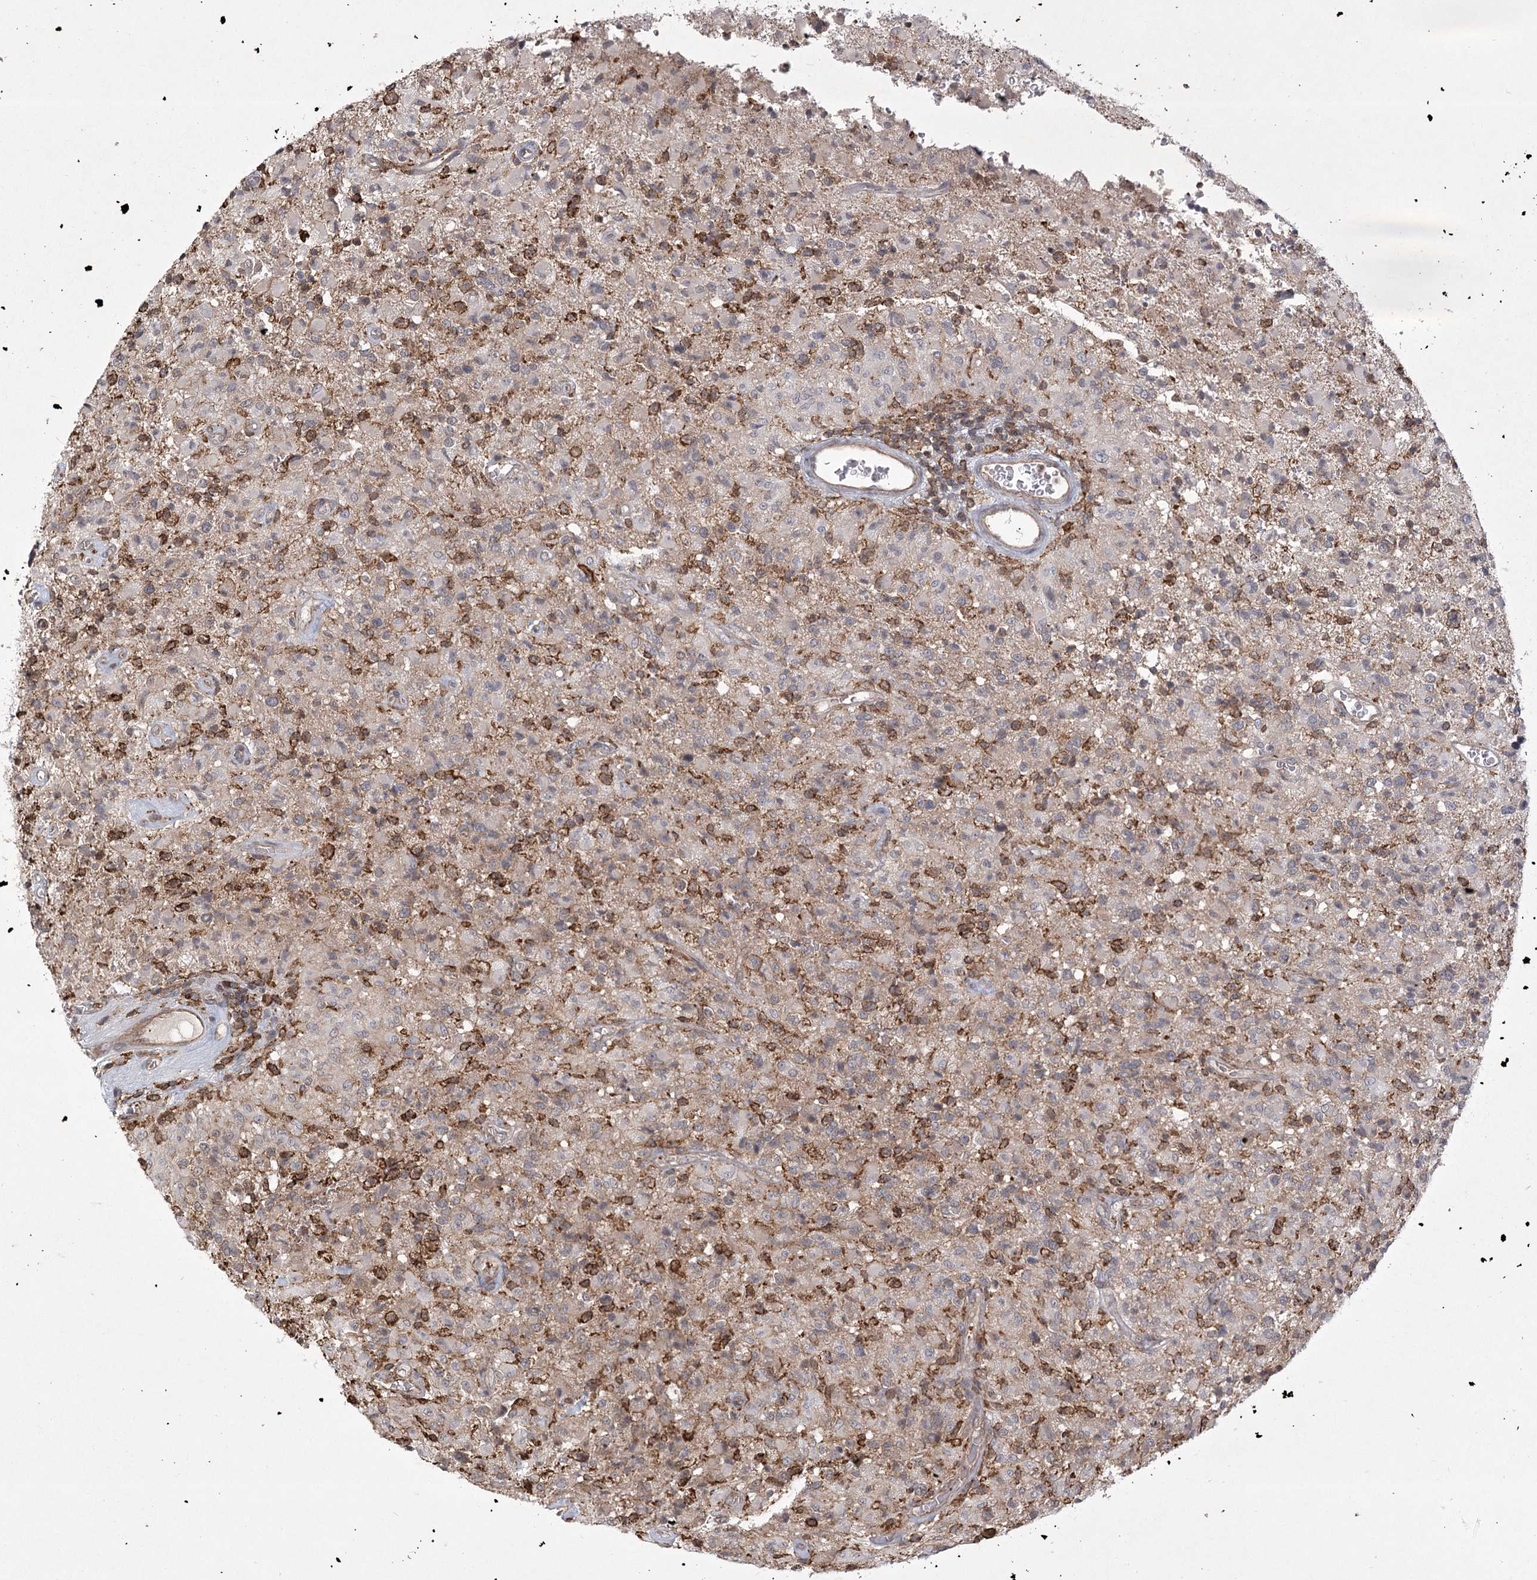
{"staining": {"intensity": "negative", "quantity": "none", "location": "none"}, "tissue": "glioma", "cell_type": "Tumor cells", "image_type": "cancer", "snomed": [{"axis": "morphology", "description": "Glioma, malignant, High grade"}, {"axis": "topography", "description": "Brain"}], "caption": "The image demonstrates no significant staining in tumor cells of malignant glioma (high-grade).", "gene": "MEPE", "patient": {"sex": "female", "age": 57}}